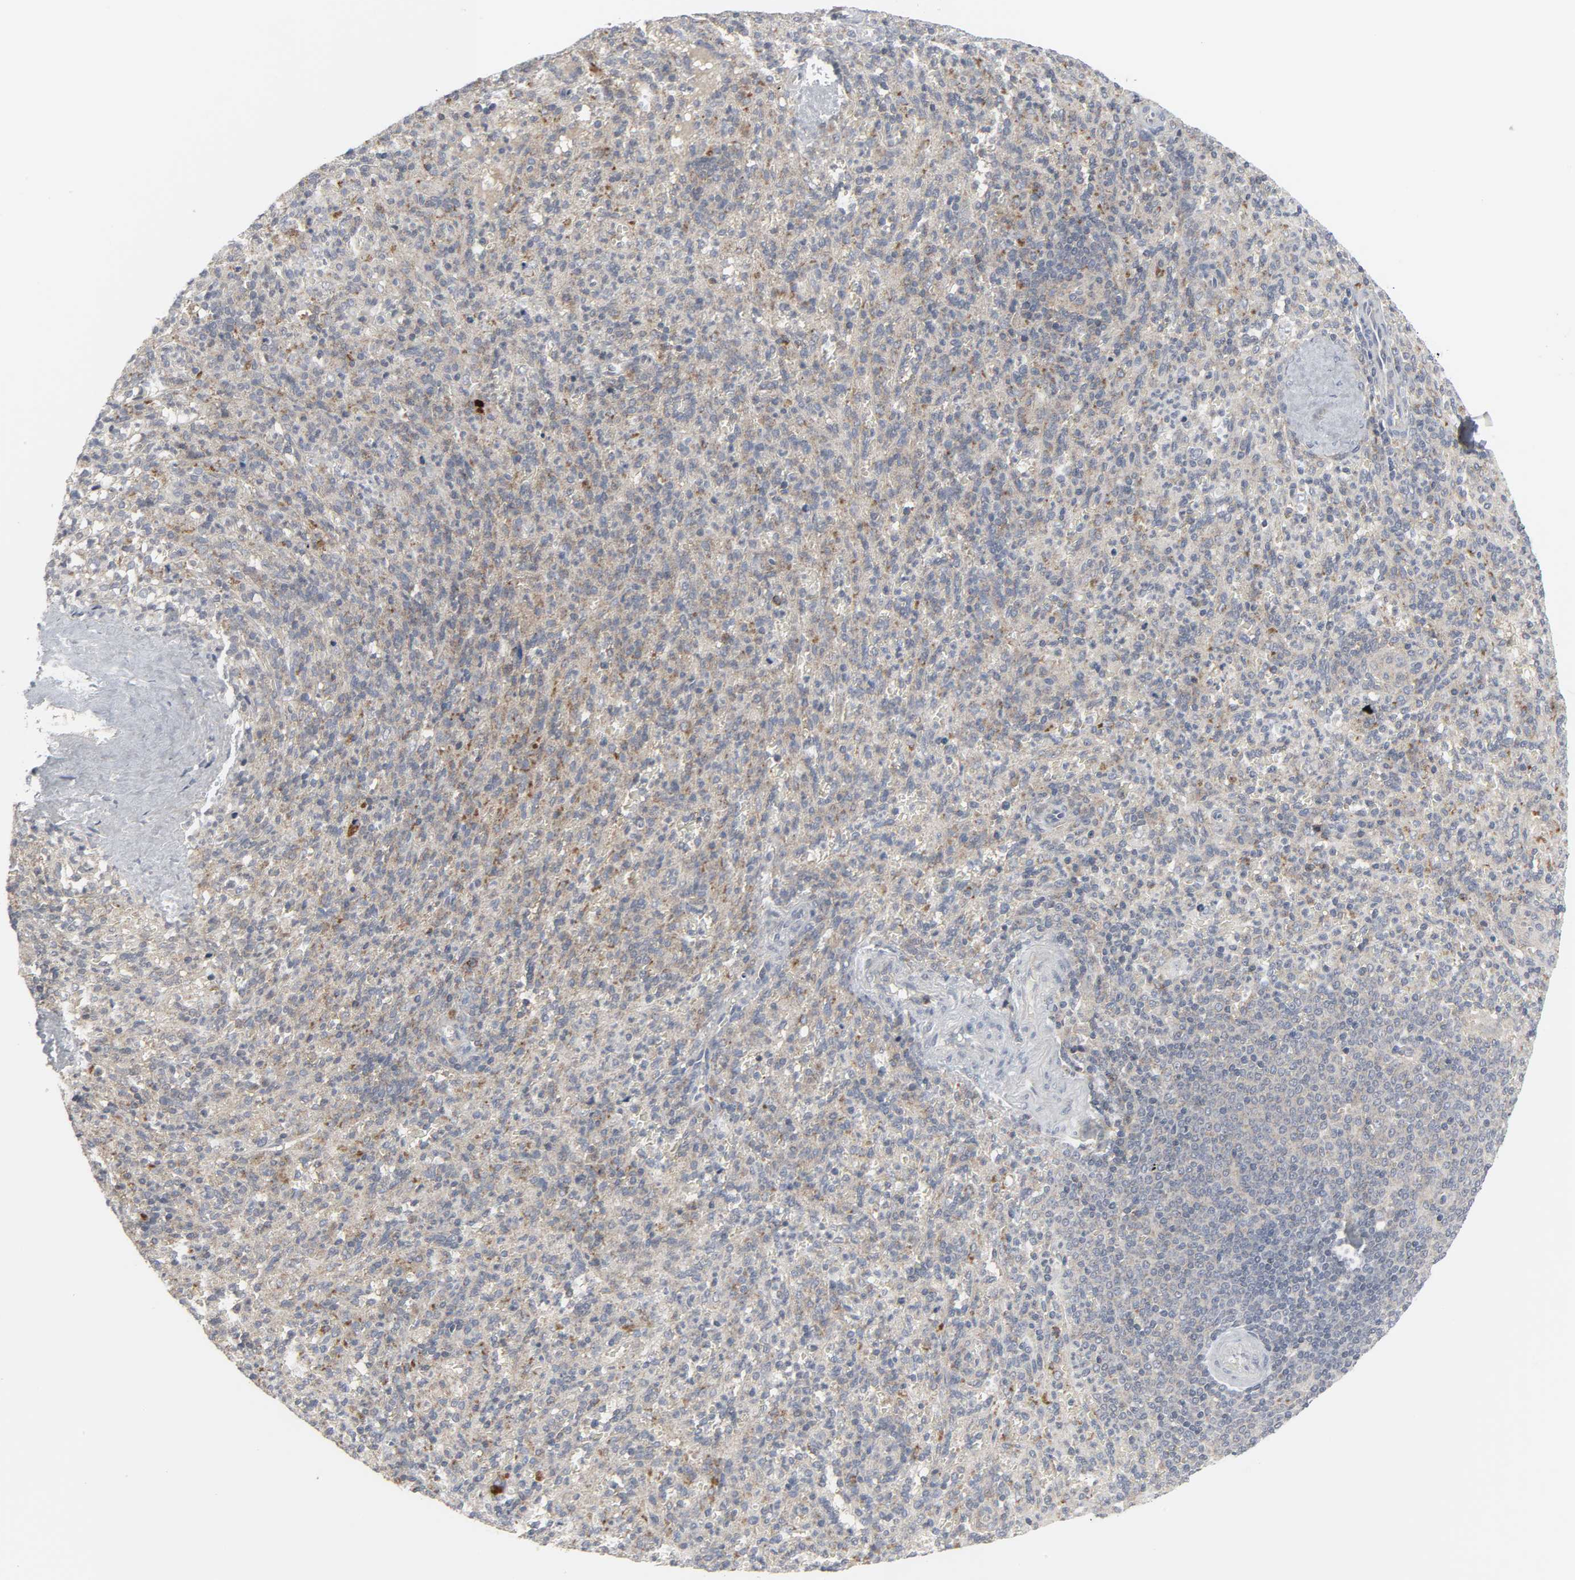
{"staining": {"intensity": "moderate", "quantity": ">75%", "location": "cytoplasmic/membranous"}, "tissue": "spleen", "cell_type": "Cells in red pulp", "image_type": "normal", "snomed": [{"axis": "morphology", "description": "Normal tissue, NOS"}, {"axis": "topography", "description": "Spleen"}], "caption": "High-magnification brightfield microscopy of unremarkable spleen stained with DAB (3,3'-diaminobenzidine) (brown) and counterstained with hematoxylin (blue). cells in red pulp exhibit moderate cytoplasmic/membranous expression is present in approximately>75% of cells.", "gene": "CLIP1", "patient": {"sex": "male", "age": 36}}